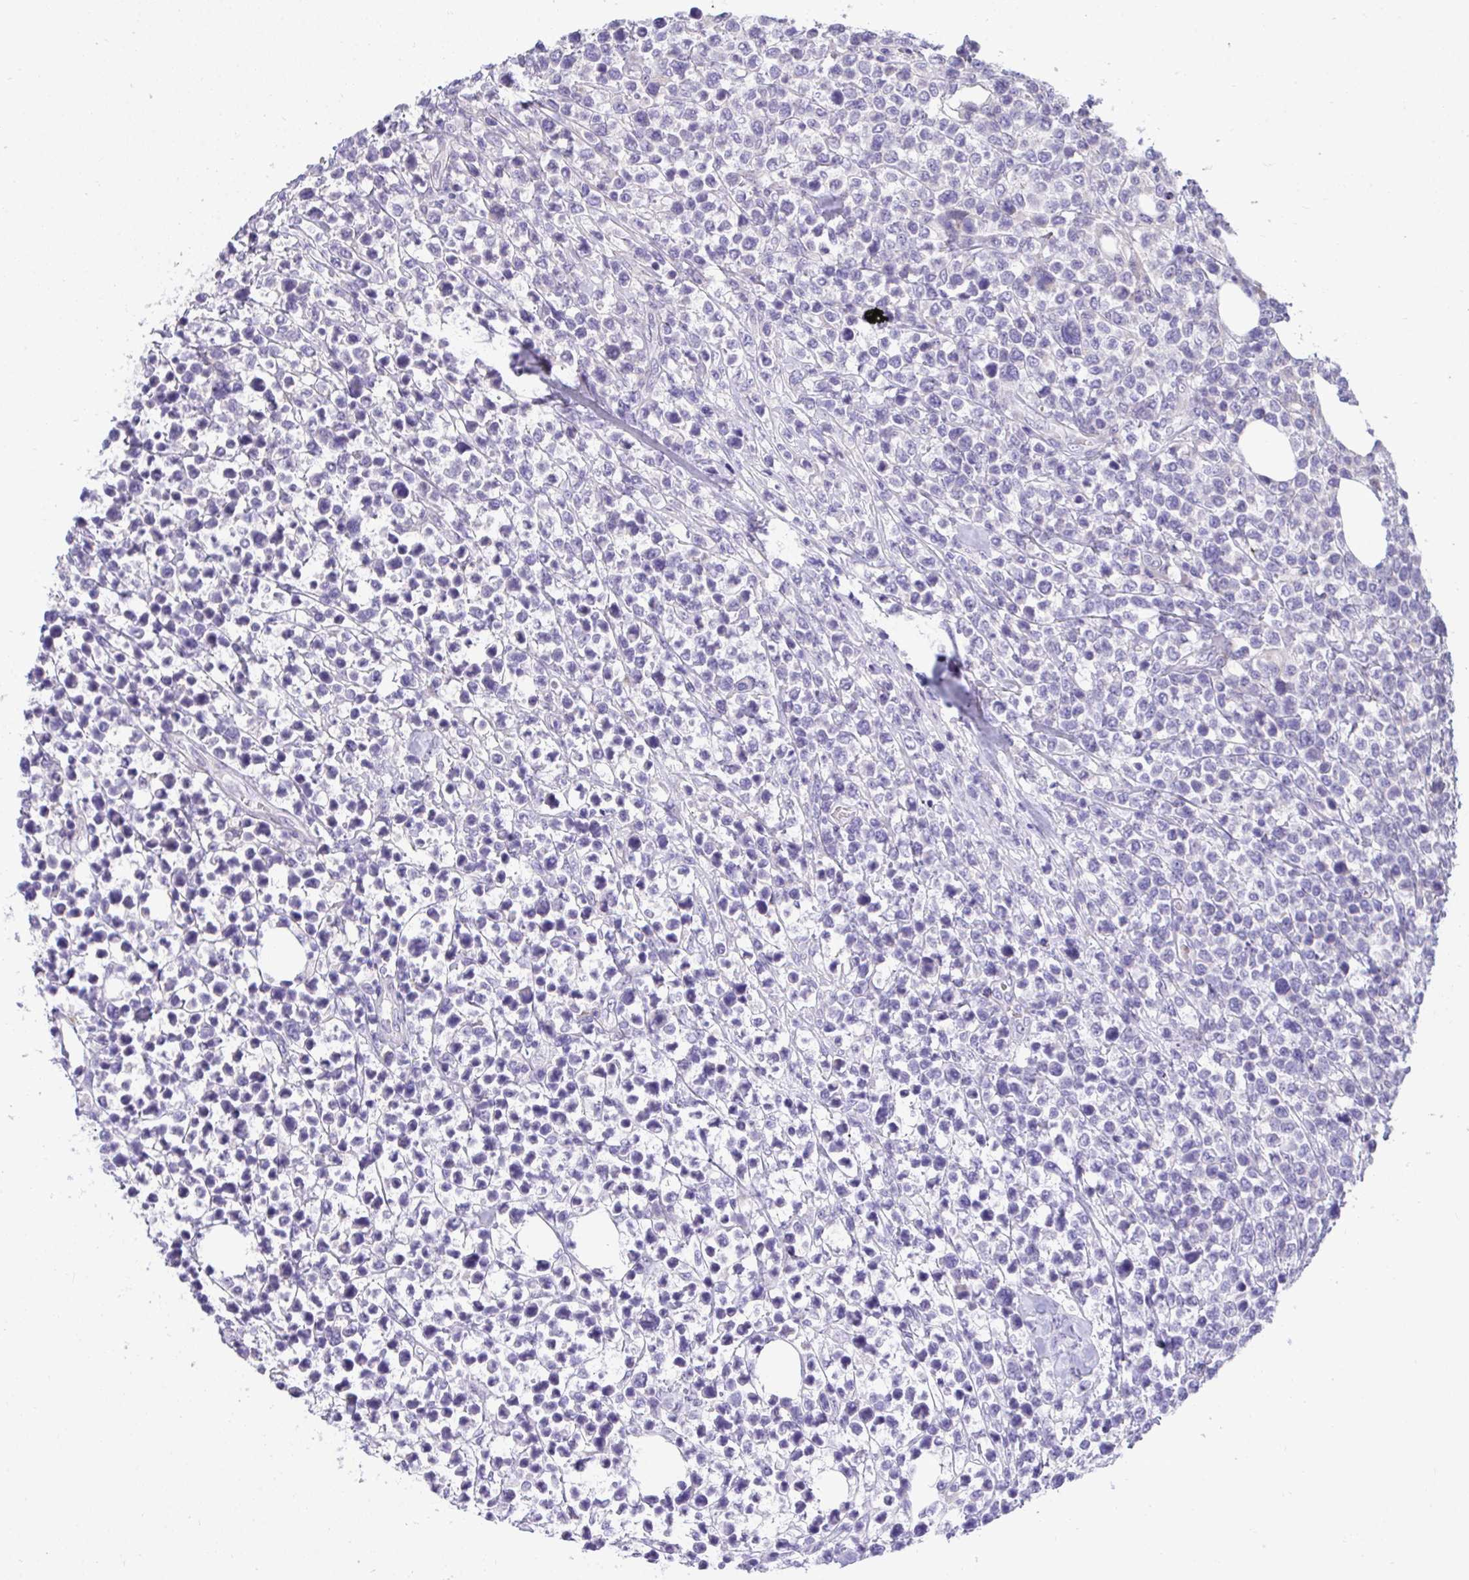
{"staining": {"intensity": "negative", "quantity": "none", "location": "none"}, "tissue": "lymphoma", "cell_type": "Tumor cells", "image_type": "cancer", "snomed": [{"axis": "morphology", "description": "Malignant lymphoma, non-Hodgkin's type, High grade"}, {"axis": "topography", "description": "Soft tissue"}], "caption": "This is an IHC image of lymphoma. There is no staining in tumor cells.", "gene": "HMBOX1", "patient": {"sex": "female", "age": 56}}